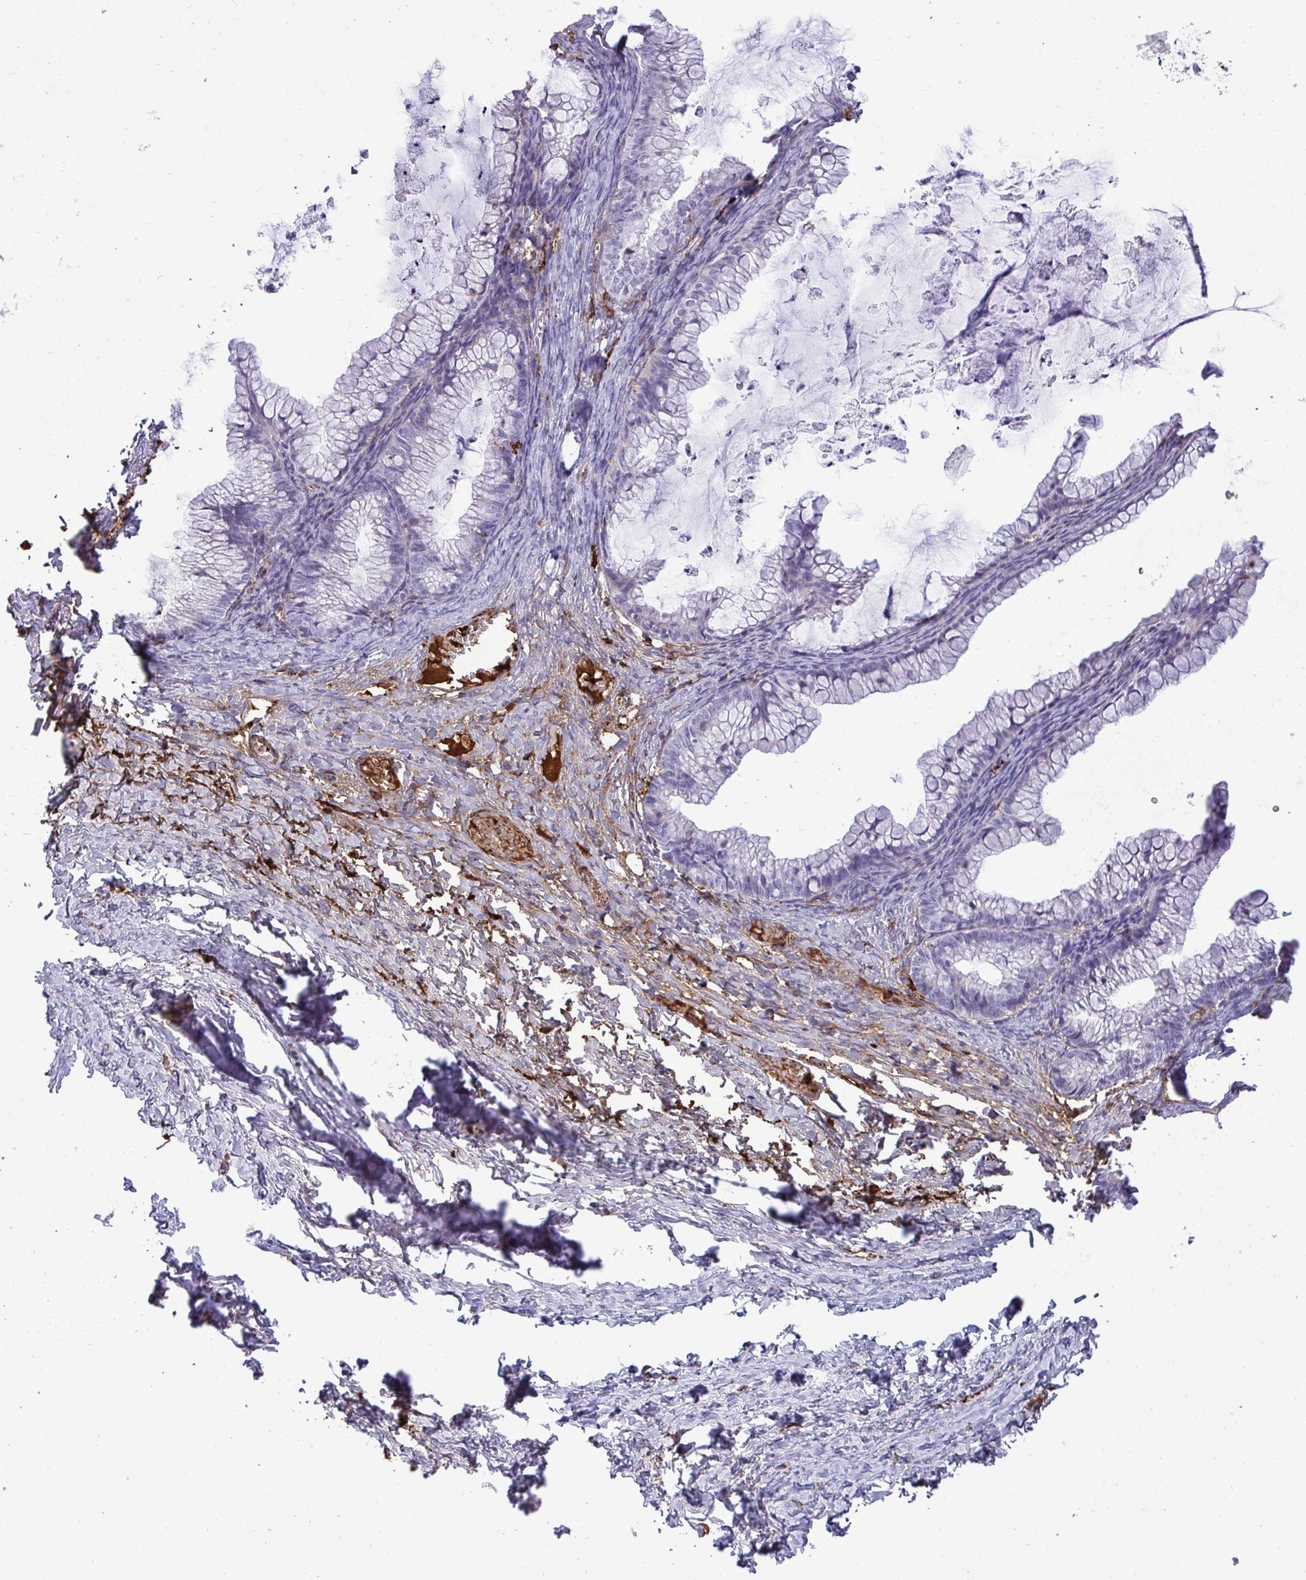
{"staining": {"intensity": "negative", "quantity": "none", "location": "none"}, "tissue": "ovarian cancer", "cell_type": "Tumor cells", "image_type": "cancer", "snomed": [{"axis": "morphology", "description": "Cystadenocarcinoma, mucinous, NOS"}, {"axis": "topography", "description": "Ovary"}], "caption": "Protein analysis of mucinous cystadenocarcinoma (ovarian) displays no significant expression in tumor cells. (DAB (3,3'-diaminobenzidine) immunohistochemistry with hematoxylin counter stain).", "gene": "F2", "patient": {"sex": "female", "age": 35}}